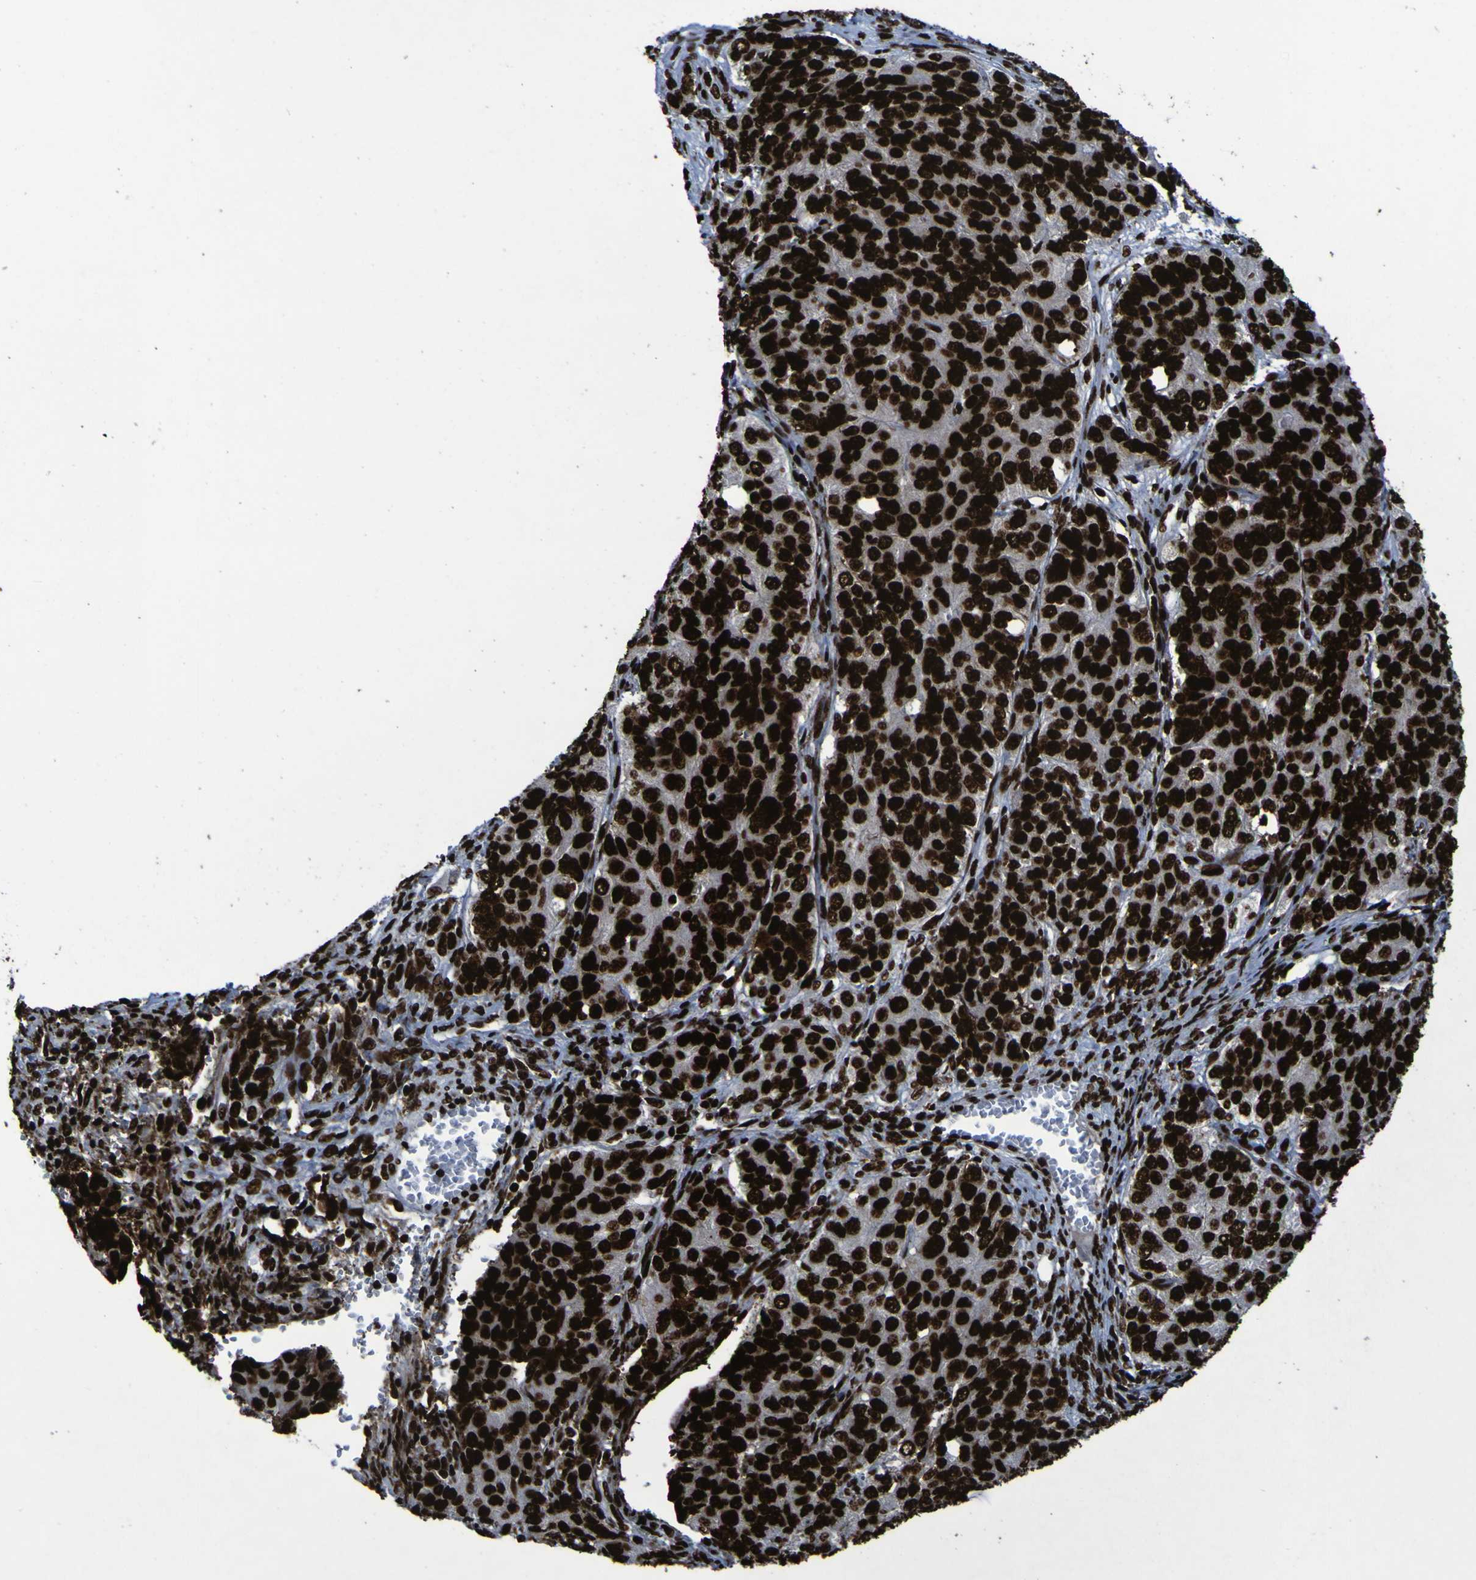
{"staining": {"intensity": "strong", "quantity": ">75%", "location": "nuclear"}, "tissue": "ovarian cancer", "cell_type": "Tumor cells", "image_type": "cancer", "snomed": [{"axis": "morphology", "description": "Carcinoma, endometroid"}, {"axis": "topography", "description": "Ovary"}], "caption": "IHC of human ovarian cancer exhibits high levels of strong nuclear expression in approximately >75% of tumor cells.", "gene": "NPM1", "patient": {"sex": "female", "age": 51}}